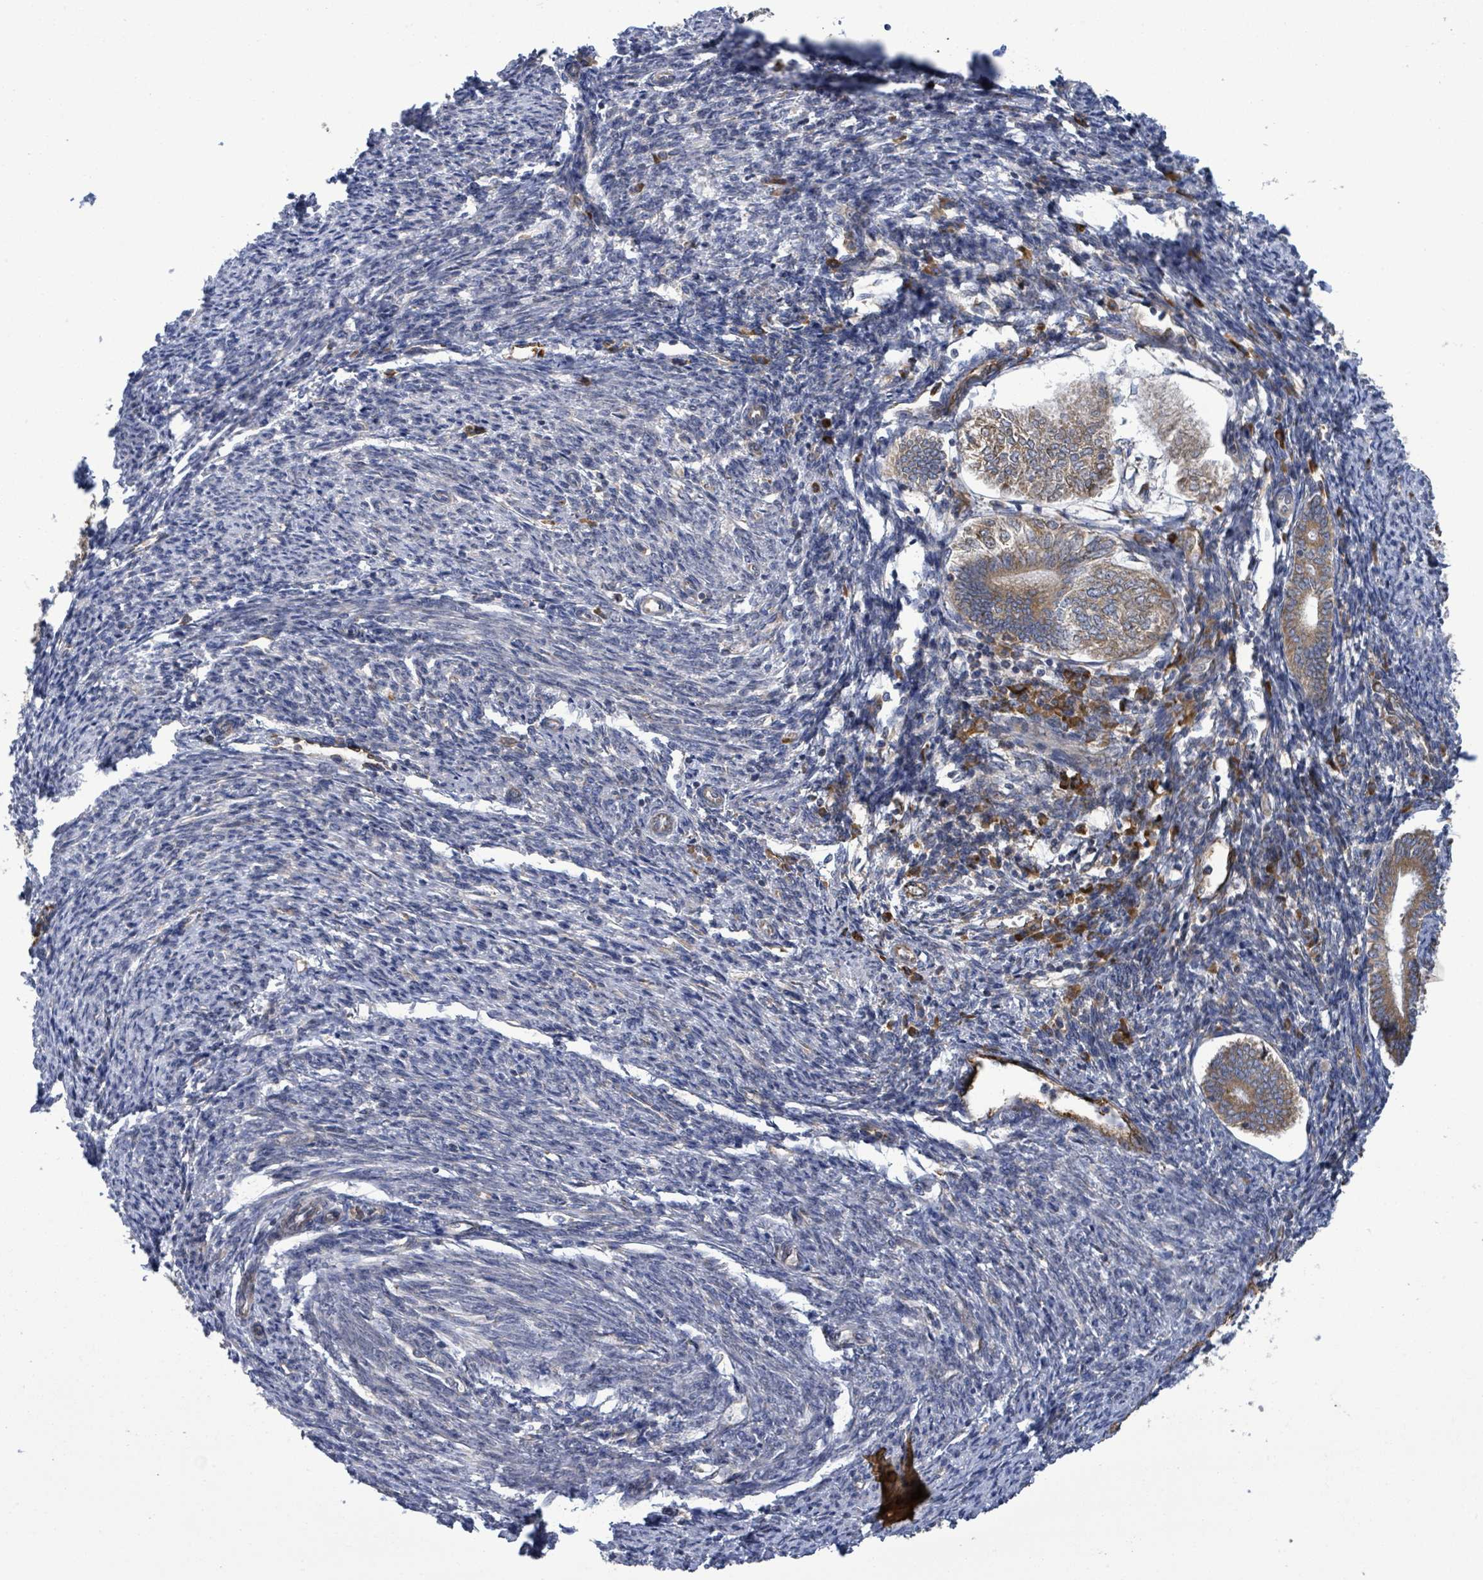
{"staining": {"intensity": "moderate", "quantity": "25%-75%", "location": "cytoplasmic/membranous"}, "tissue": "smooth muscle", "cell_type": "Smooth muscle cells", "image_type": "normal", "snomed": [{"axis": "morphology", "description": "Normal tissue, NOS"}, {"axis": "topography", "description": "Smooth muscle"}, {"axis": "topography", "description": "Uterus"}], "caption": "Protein expression by immunohistochemistry (IHC) demonstrates moderate cytoplasmic/membranous positivity in about 25%-75% of smooth muscle cells in unremarkable smooth muscle. The staining was performed using DAB to visualize the protein expression in brown, while the nuclei were stained in blue with hematoxylin (Magnification: 20x).", "gene": "NOMO1", "patient": {"sex": "female", "age": 59}}